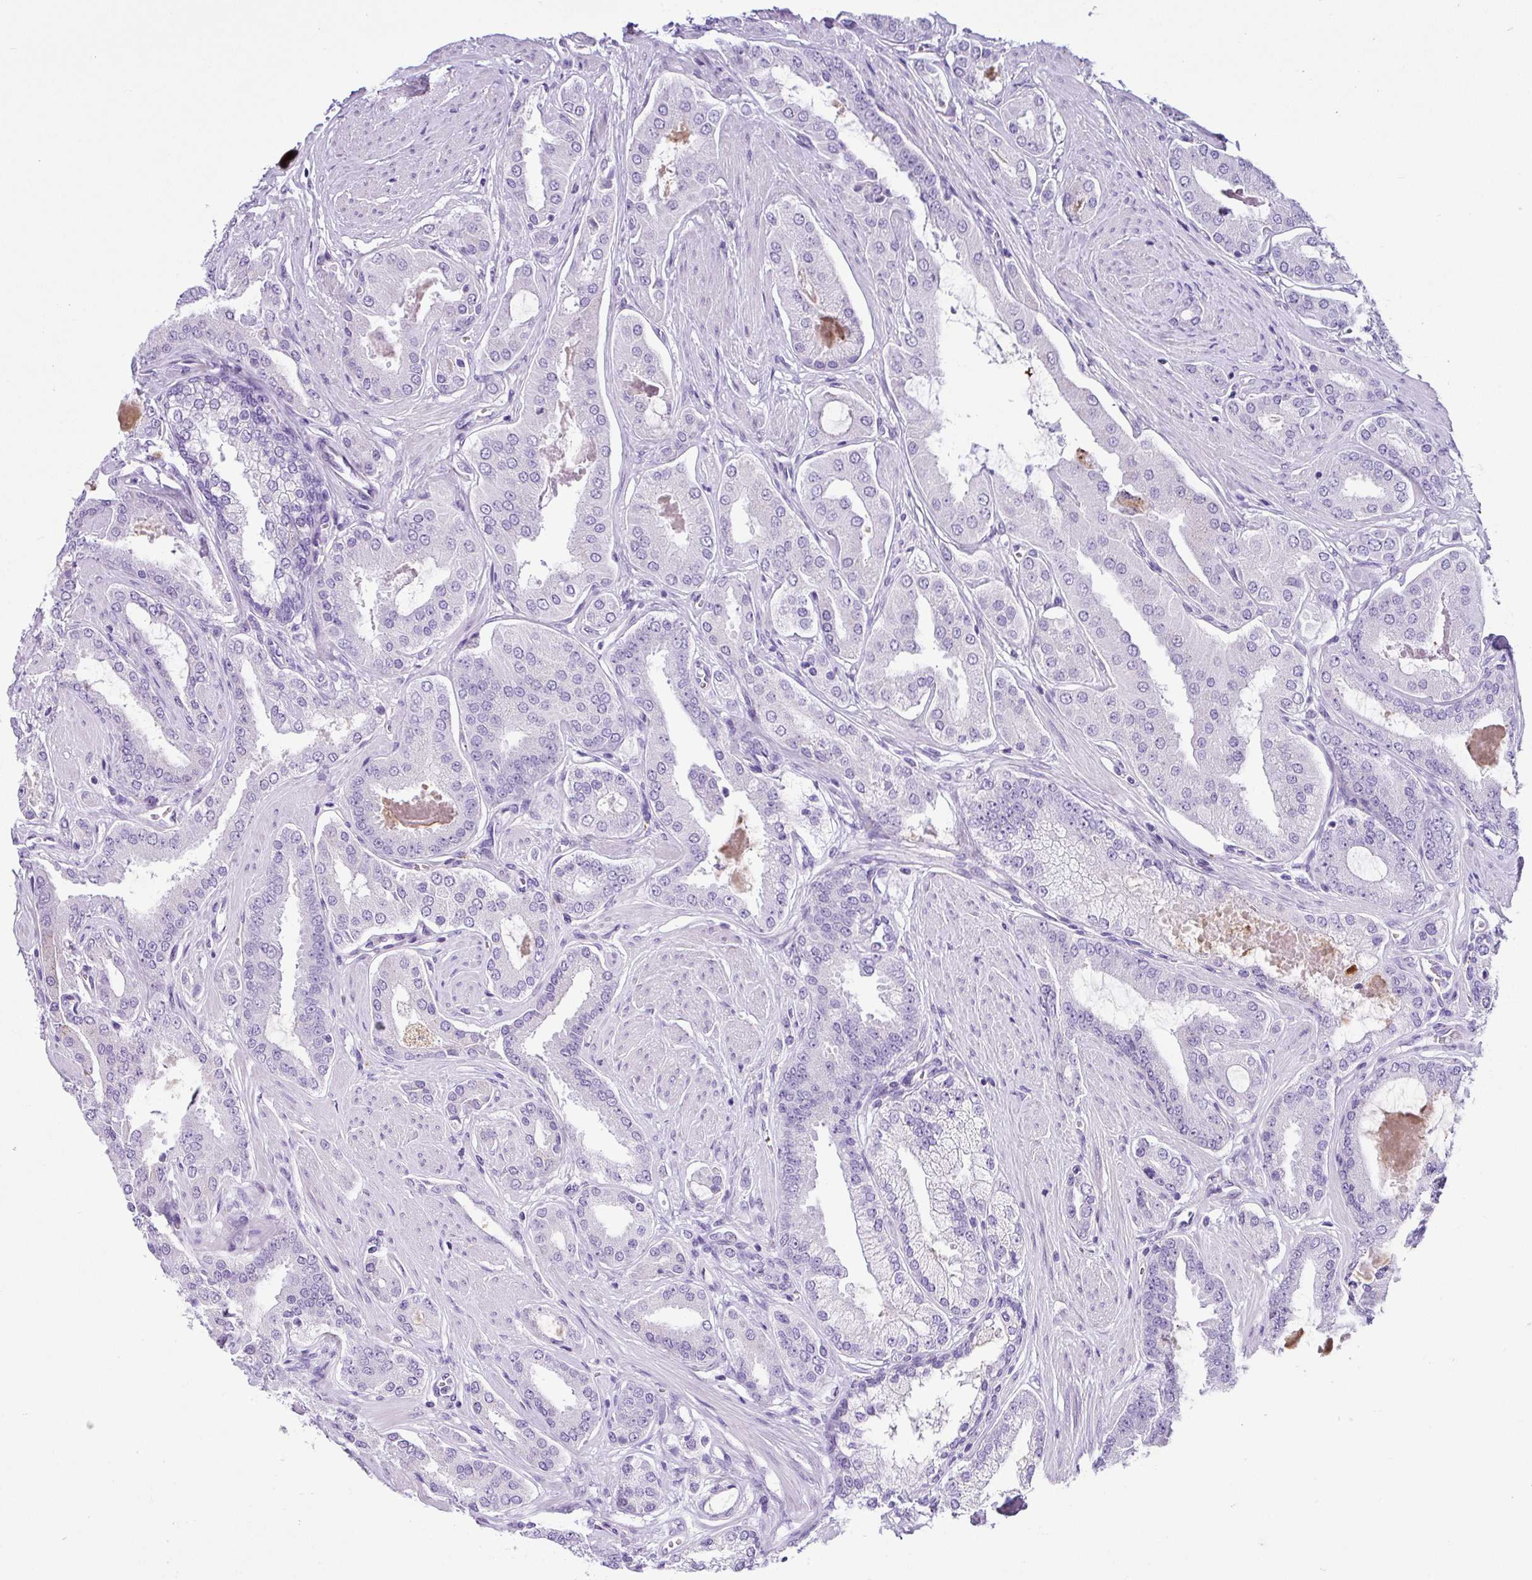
{"staining": {"intensity": "negative", "quantity": "none", "location": "none"}, "tissue": "prostate cancer", "cell_type": "Tumor cells", "image_type": "cancer", "snomed": [{"axis": "morphology", "description": "Adenocarcinoma, Low grade"}, {"axis": "topography", "description": "Prostate"}], "caption": "The IHC photomicrograph has no significant staining in tumor cells of low-grade adenocarcinoma (prostate) tissue.", "gene": "ZG16", "patient": {"sex": "male", "age": 42}}